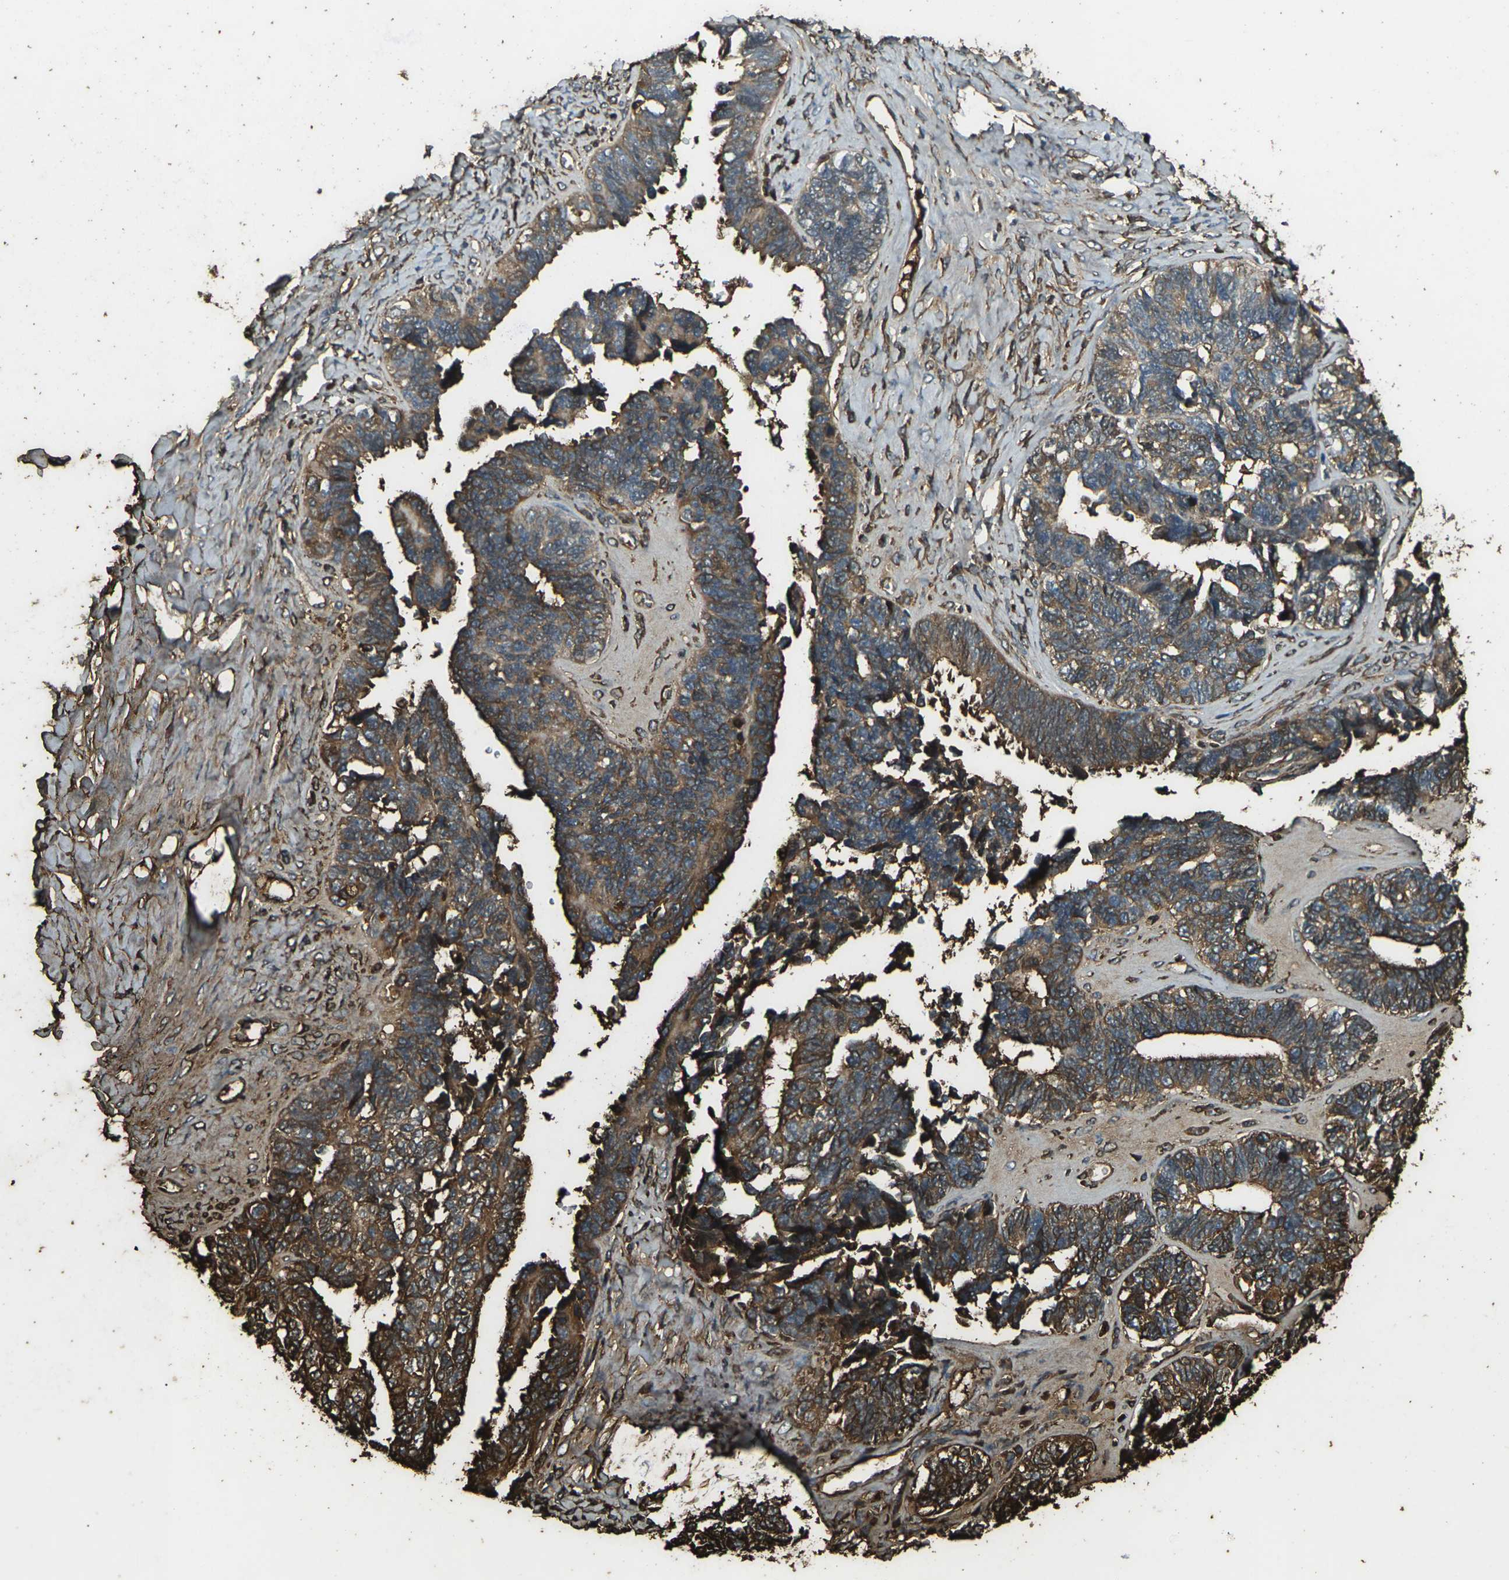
{"staining": {"intensity": "strong", "quantity": ">75%", "location": "cytoplasmic/membranous,nuclear"}, "tissue": "ovarian cancer", "cell_type": "Tumor cells", "image_type": "cancer", "snomed": [{"axis": "morphology", "description": "Cystadenocarcinoma, serous, NOS"}, {"axis": "topography", "description": "Ovary"}], "caption": "There is high levels of strong cytoplasmic/membranous and nuclear positivity in tumor cells of ovarian cancer, as demonstrated by immunohistochemical staining (brown color).", "gene": "CYP1B1", "patient": {"sex": "female", "age": 79}}